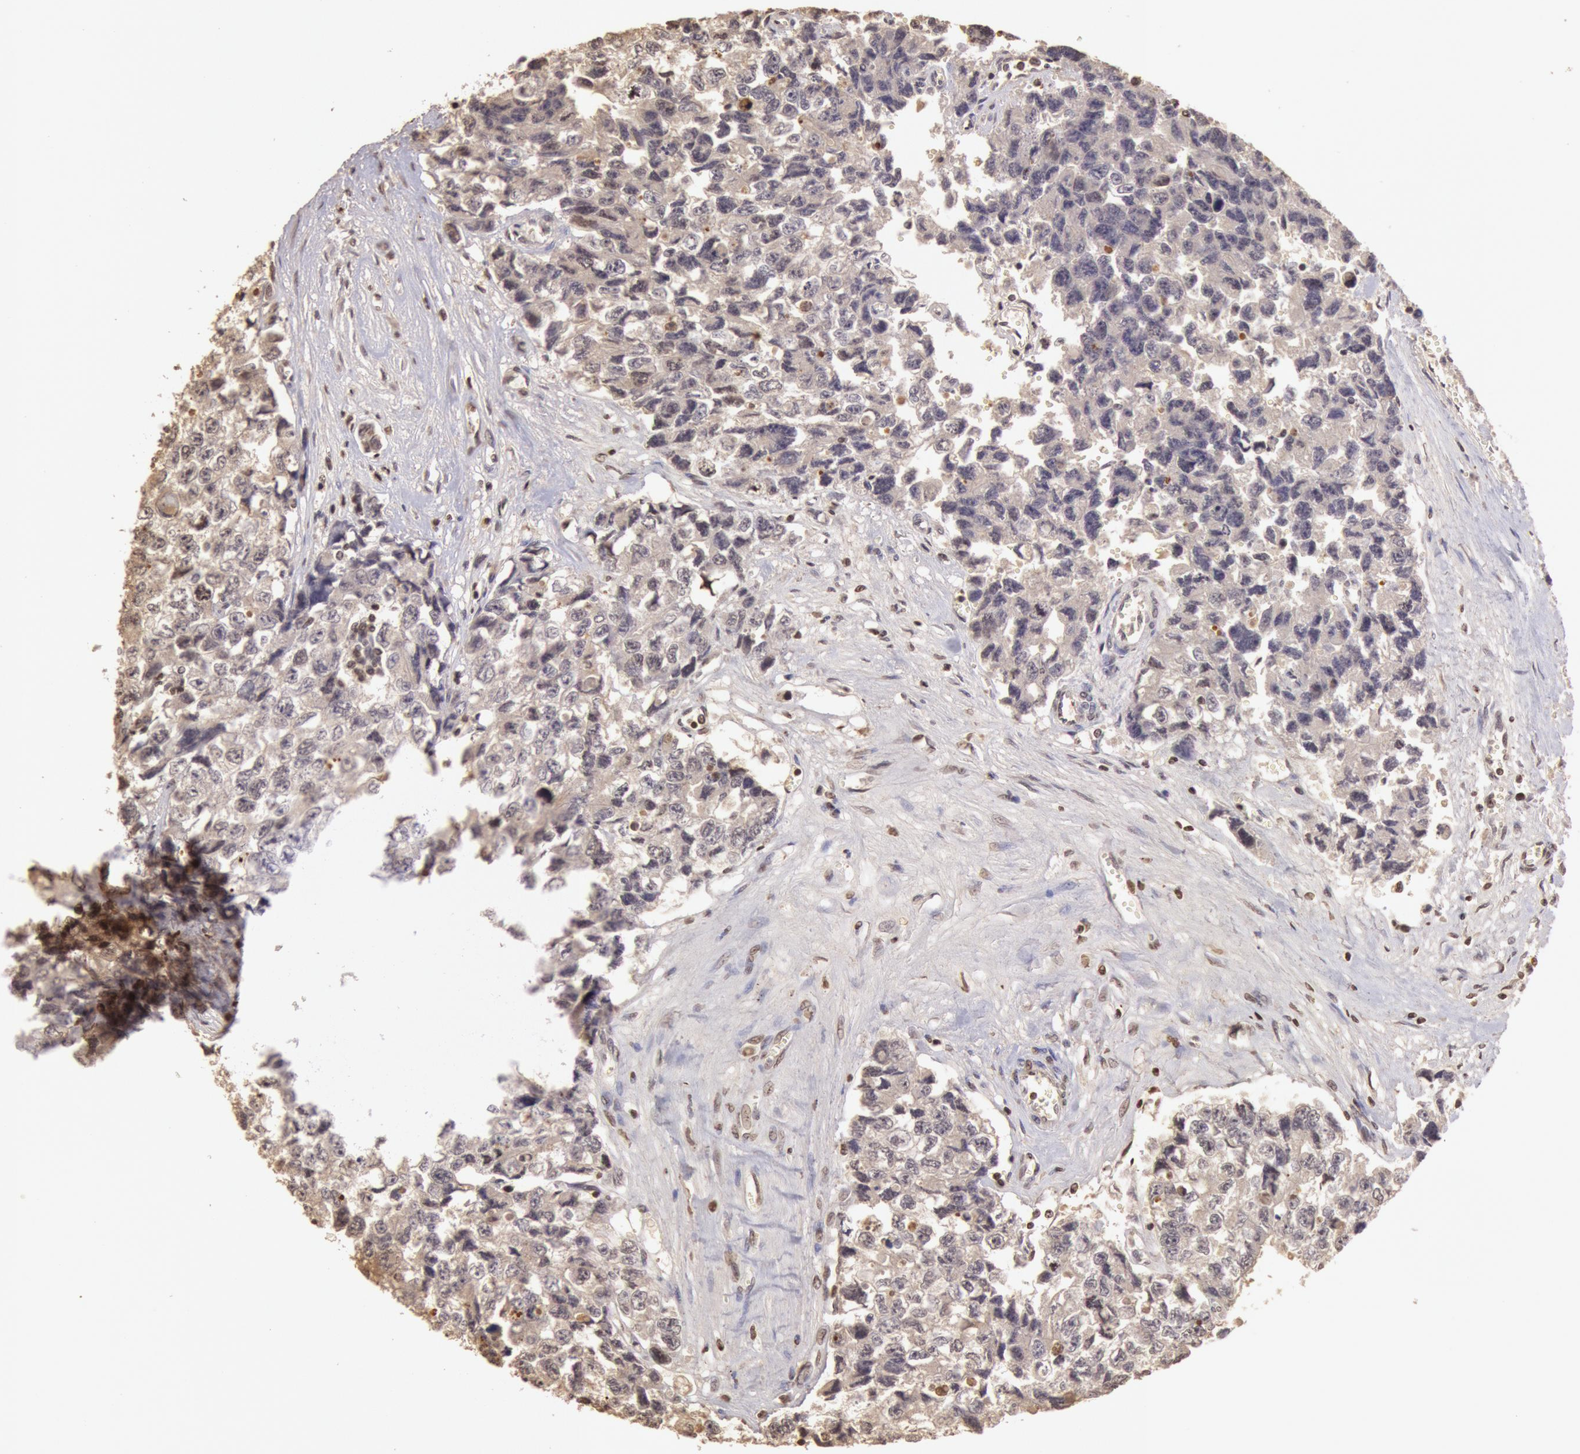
{"staining": {"intensity": "weak", "quantity": "<25%", "location": "cytoplasmic/membranous"}, "tissue": "testis cancer", "cell_type": "Tumor cells", "image_type": "cancer", "snomed": [{"axis": "morphology", "description": "Carcinoma, Embryonal, NOS"}, {"axis": "topography", "description": "Testis"}], "caption": "There is no significant positivity in tumor cells of embryonal carcinoma (testis). (Immunohistochemistry (ihc), brightfield microscopy, high magnification).", "gene": "SOD1", "patient": {"sex": "male", "age": 31}}